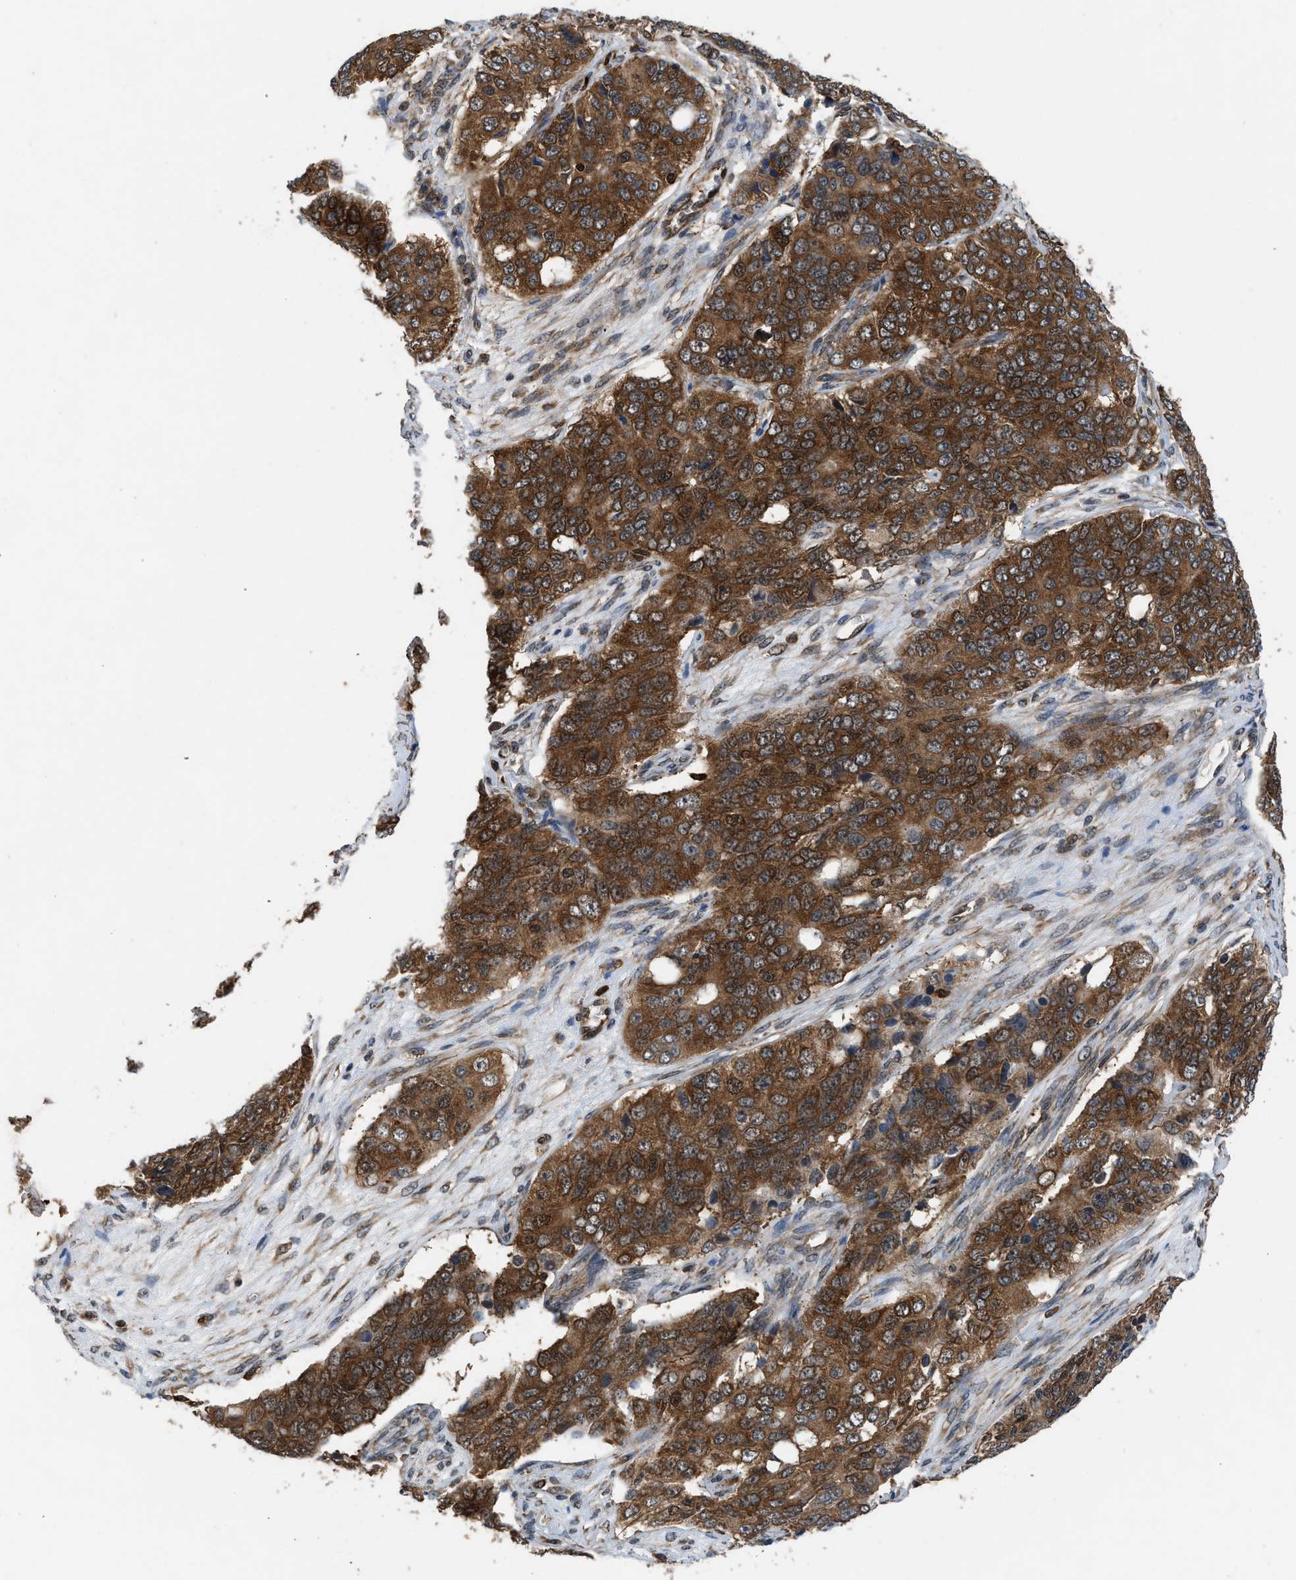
{"staining": {"intensity": "moderate", "quantity": ">75%", "location": "cytoplasmic/membranous"}, "tissue": "ovarian cancer", "cell_type": "Tumor cells", "image_type": "cancer", "snomed": [{"axis": "morphology", "description": "Carcinoma, endometroid"}, {"axis": "topography", "description": "Ovary"}], "caption": "Ovarian cancer (endometroid carcinoma) was stained to show a protein in brown. There is medium levels of moderate cytoplasmic/membranous staining in approximately >75% of tumor cells. (DAB IHC with brightfield microscopy, high magnification).", "gene": "OXSR1", "patient": {"sex": "female", "age": 51}}